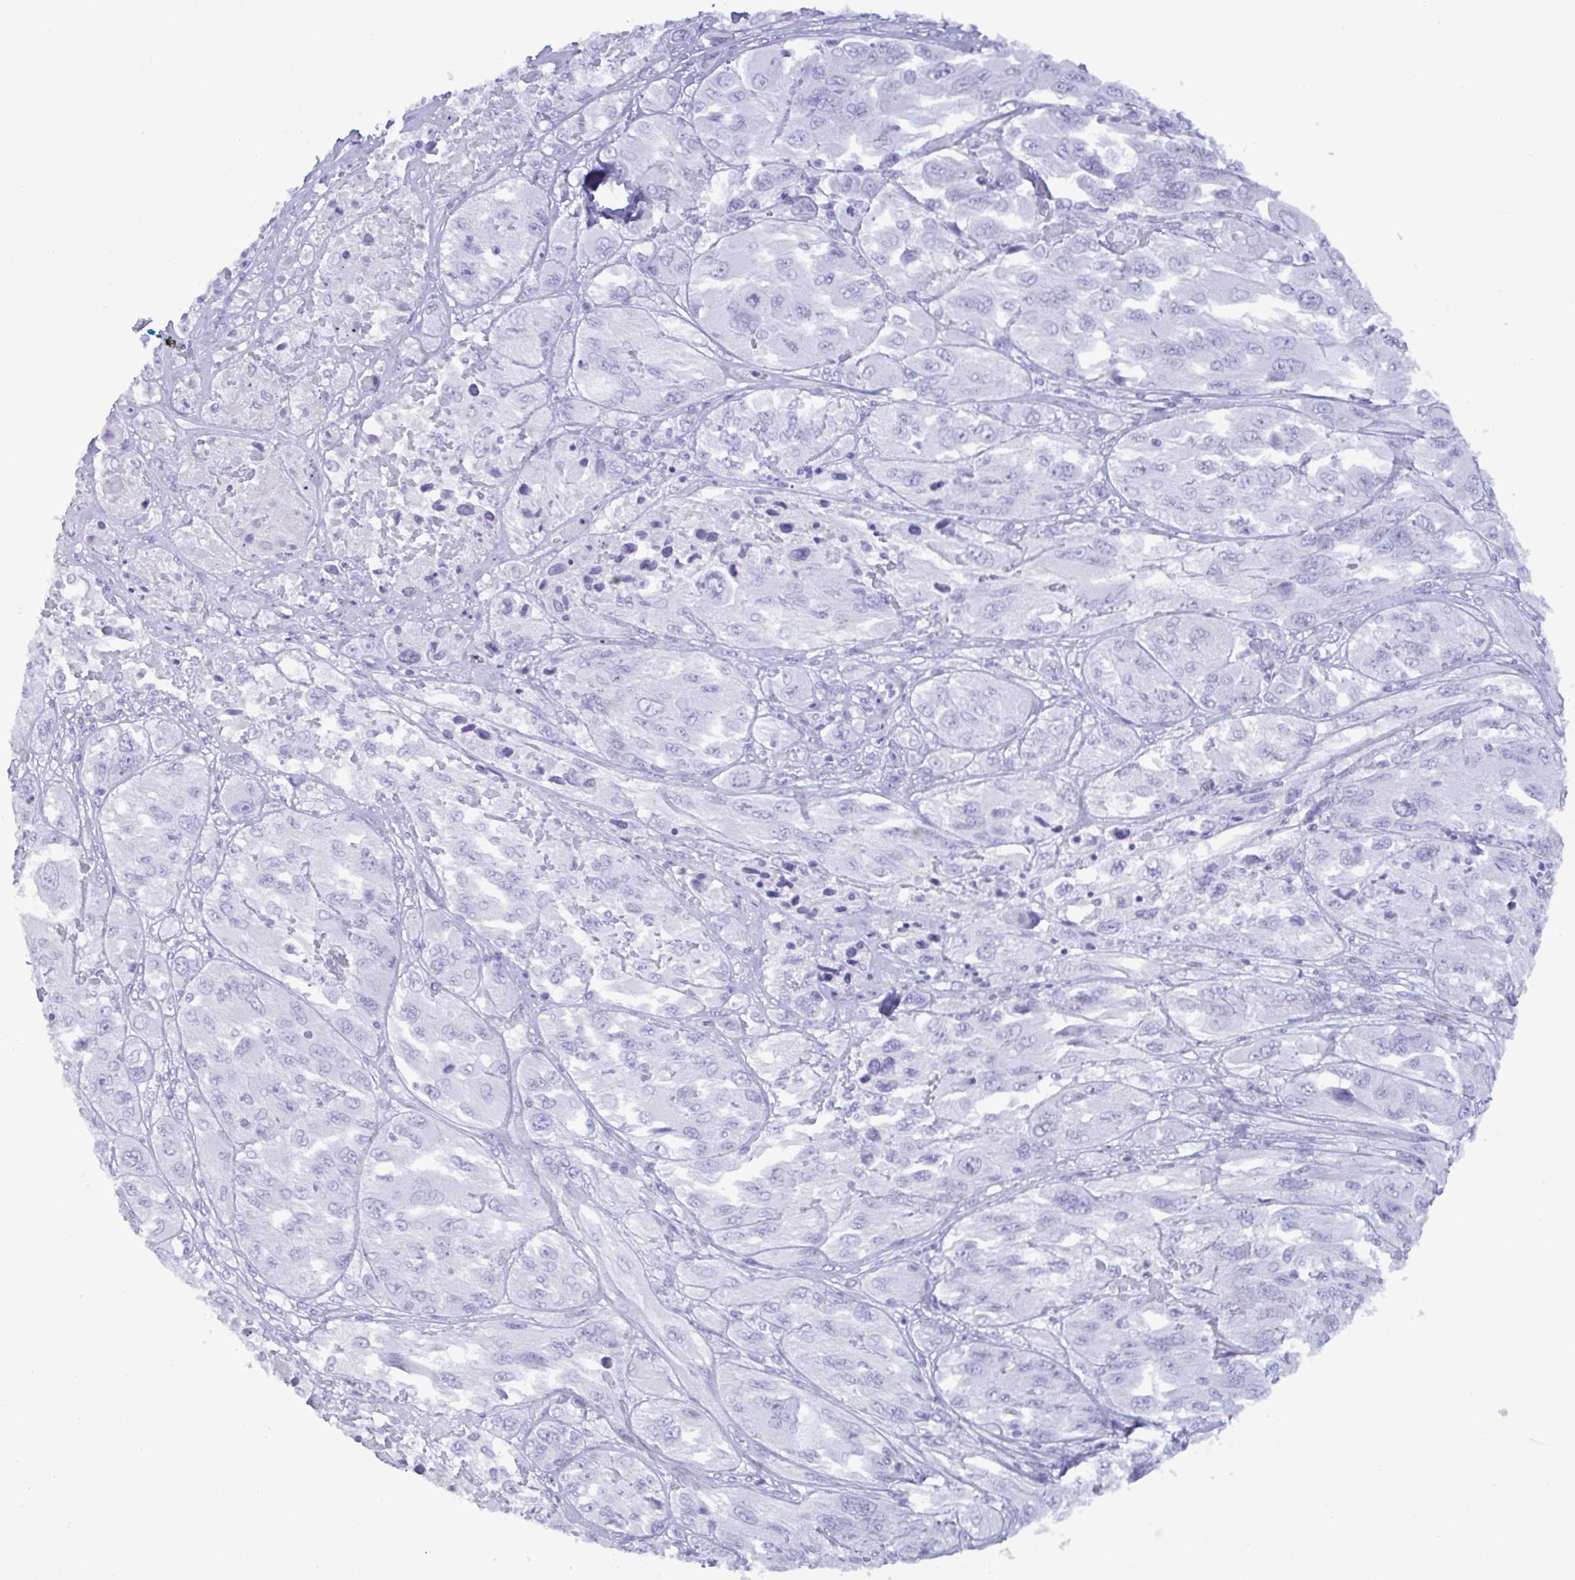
{"staining": {"intensity": "negative", "quantity": "none", "location": "none"}, "tissue": "melanoma", "cell_type": "Tumor cells", "image_type": "cancer", "snomed": [{"axis": "morphology", "description": "Malignant melanoma, NOS"}, {"axis": "topography", "description": "Skin"}], "caption": "Melanoma stained for a protein using immunohistochemistry displays no staining tumor cells.", "gene": "MRGPRG", "patient": {"sex": "female", "age": 91}}